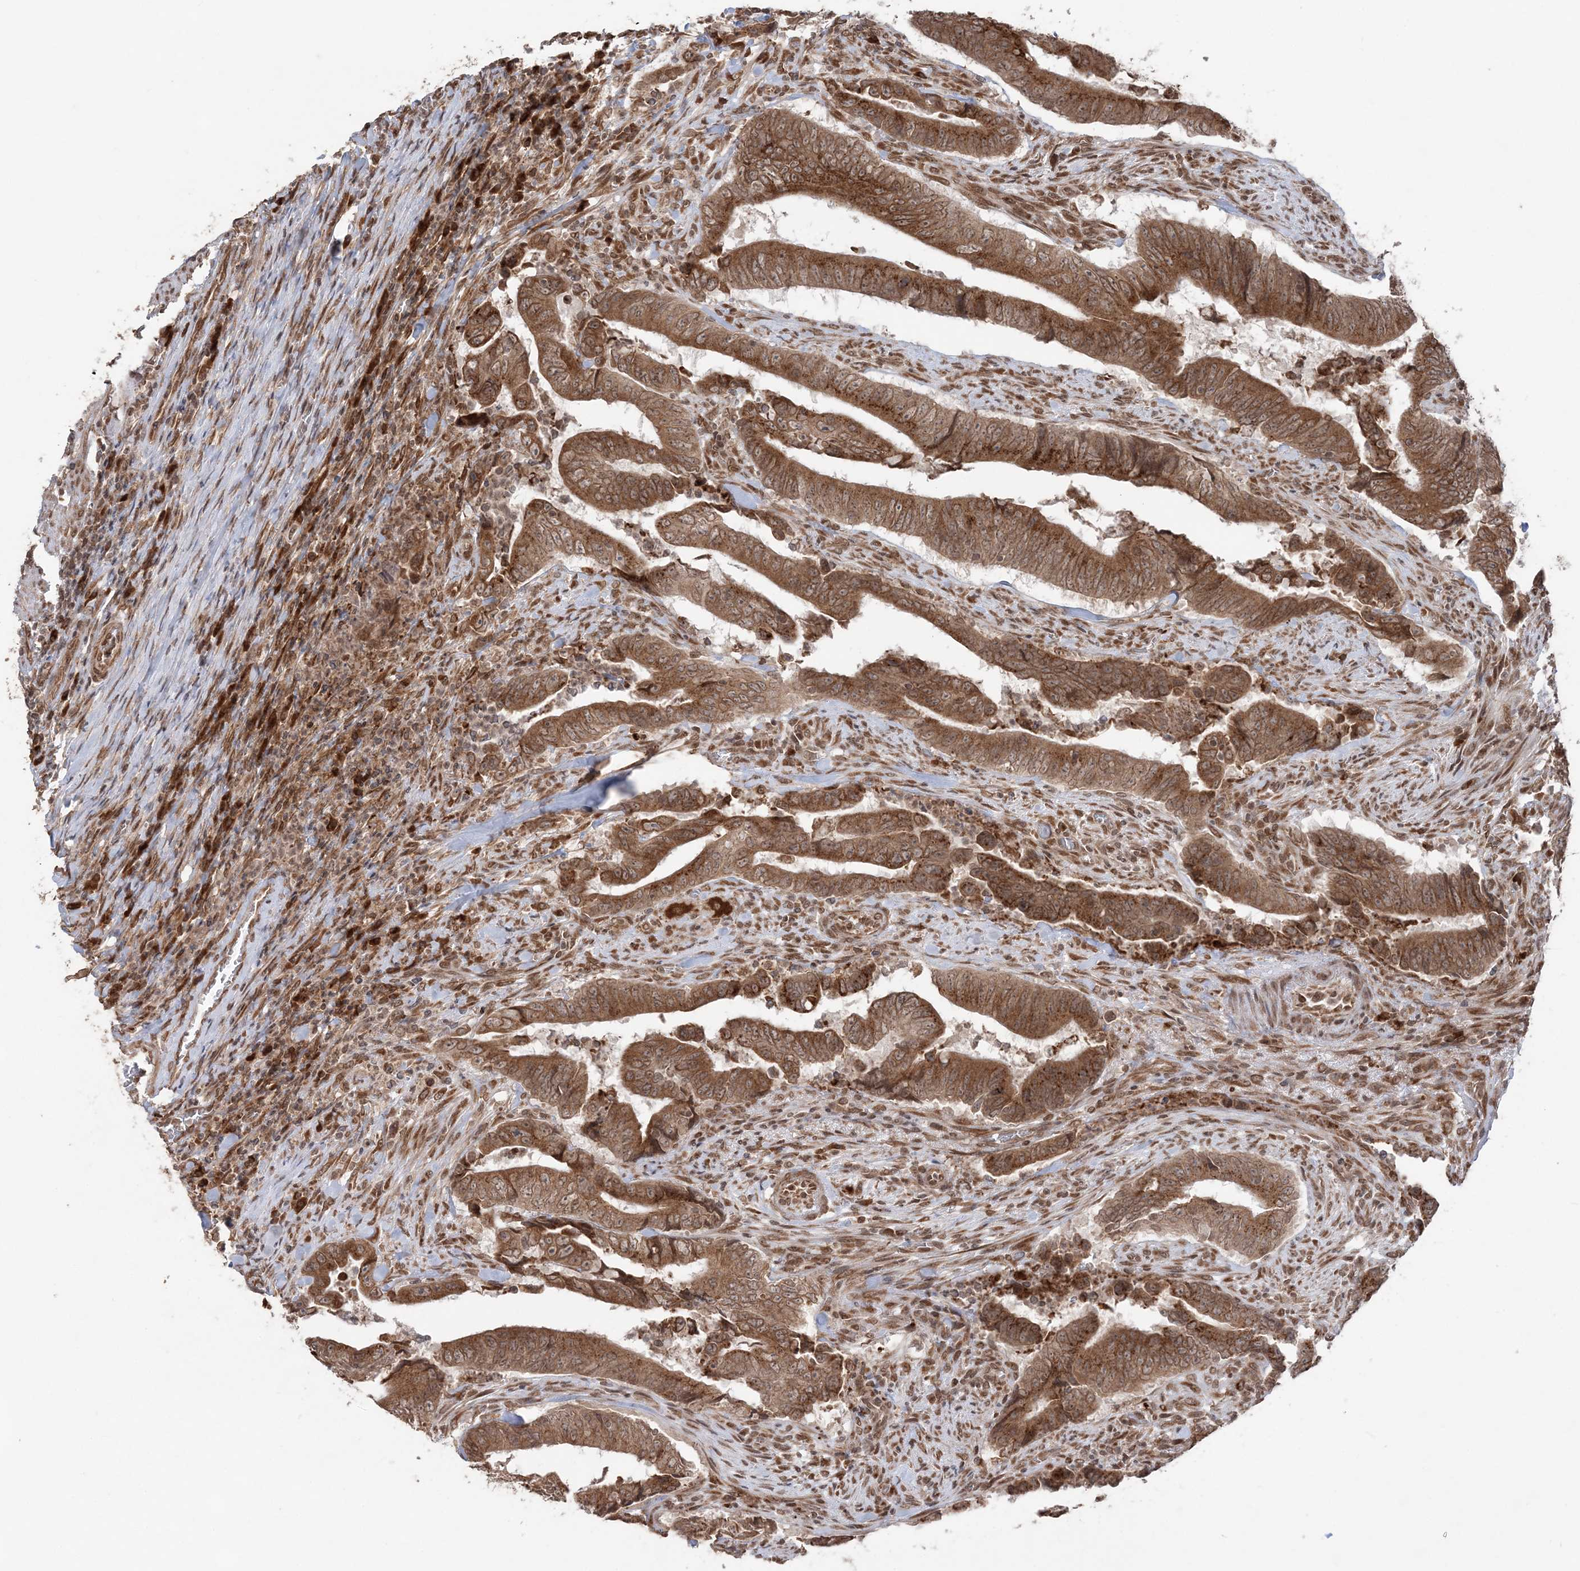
{"staining": {"intensity": "strong", "quantity": ">75%", "location": "cytoplasmic/membranous"}, "tissue": "colorectal cancer", "cell_type": "Tumor cells", "image_type": "cancer", "snomed": [{"axis": "morphology", "description": "Normal tissue, NOS"}, {"axis": "morphology", "description": "Adenocarcinoma, NOS"}, {"axis": "topography", "description": "Colon"}], "caption": "Human adenocarcinoma (colorectal) stained with a brown dye demonstrates strong cytoplasmic/membranous positive positivity in about >75% of tumor cells.", "gene": "TMED10", "patient": {"sex": "male", "age": 56}}